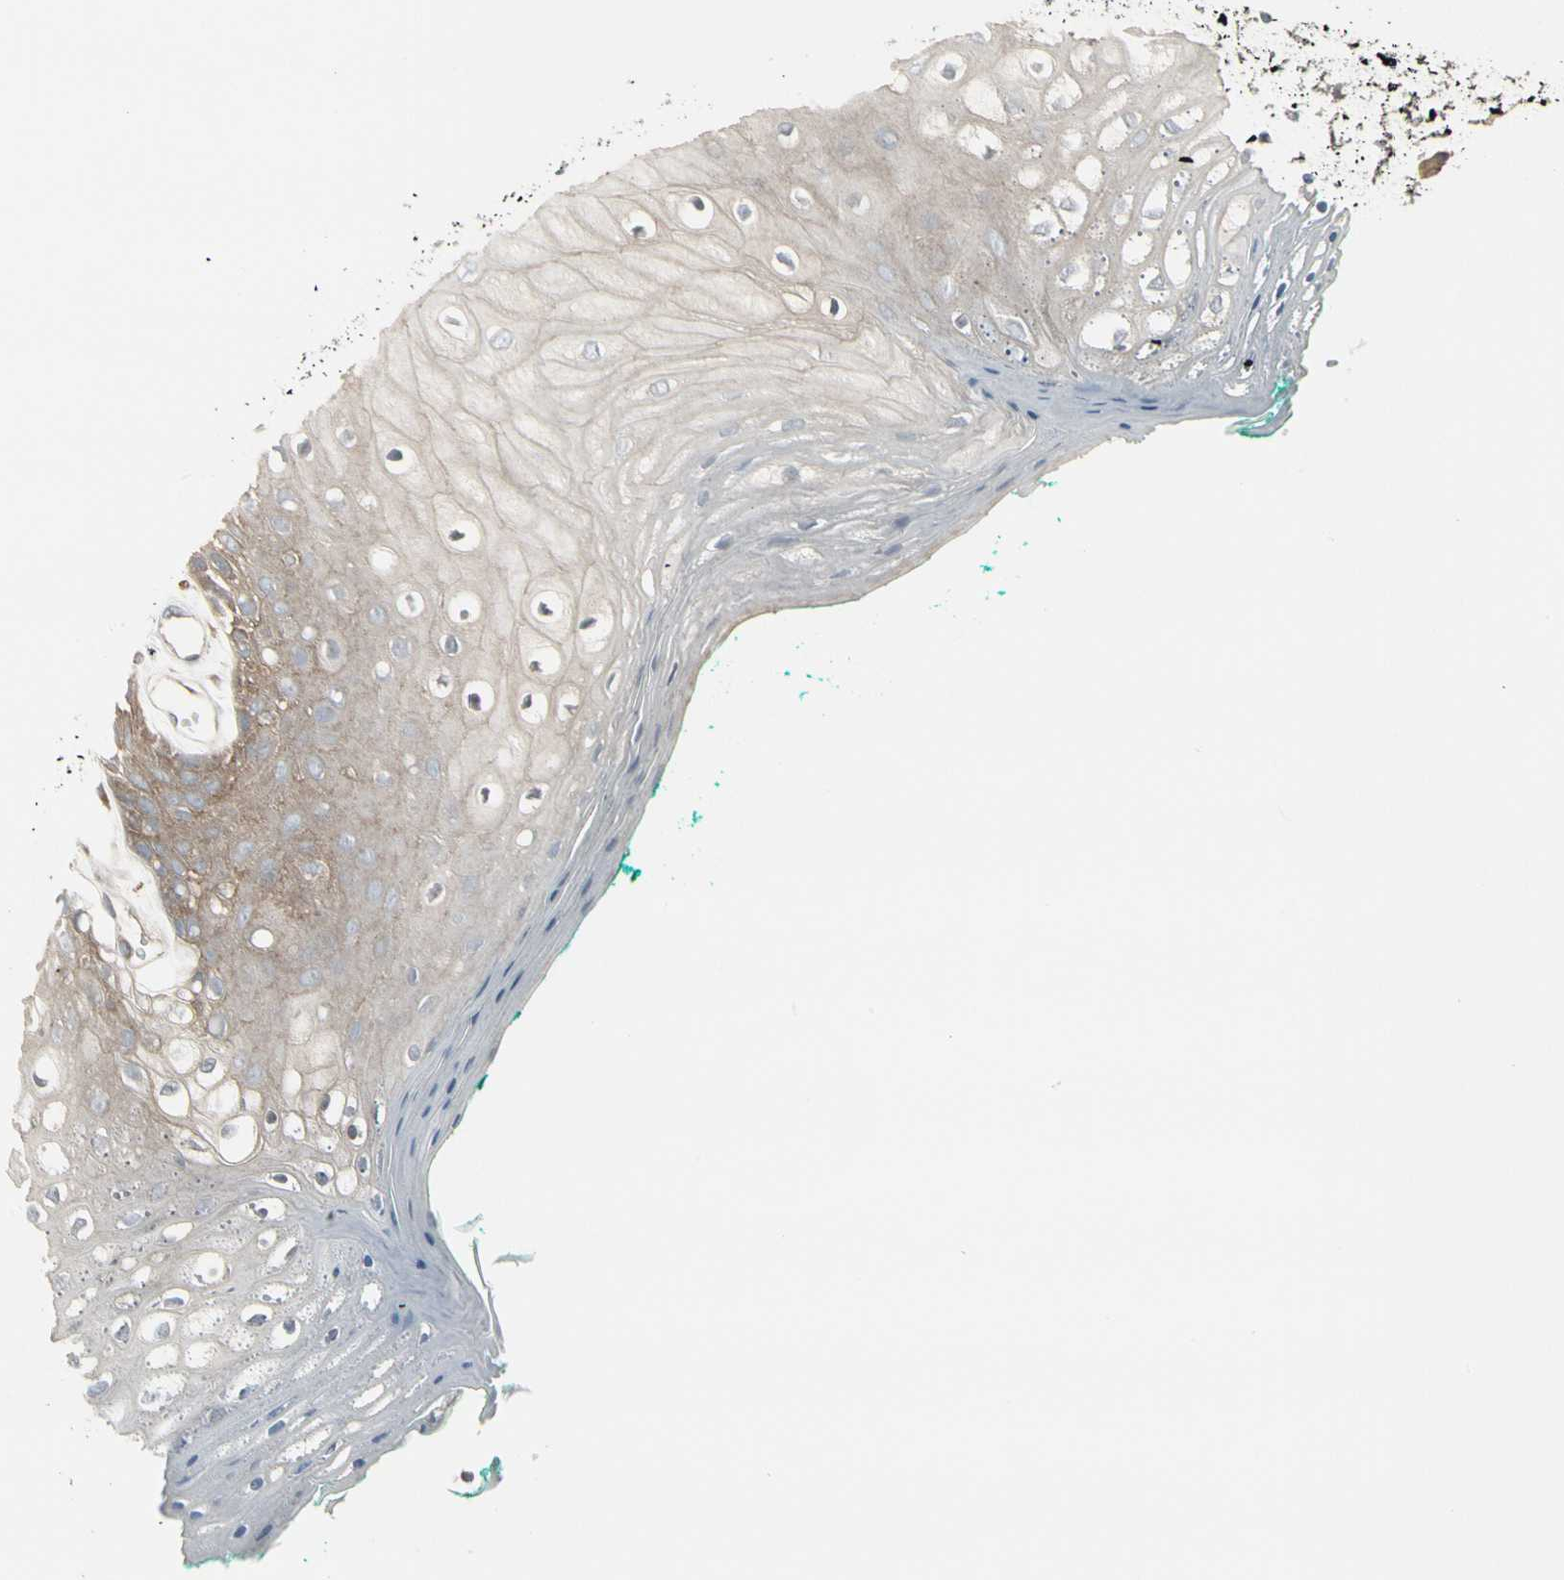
{"staining": {"intensity": "weak", "quantity": "25%-75%", "location": "cytoplasmic/membranous"}, "tissue": "oral mucosa", "cell_type": "Squamous epithelial cells", "image_type": "normal", "snomed": [{"axis": "morphology", "description": "Normal tissue, NOS"}, {"axis": "morphology", "description": "Squamous cell carcinoma, NOS"}, {"axis": "topography", "description": "Skeletal muscle"}, {"axis": "topography", "description": "Oral tissue"}, {"axis": "topography", "description": "Head-Neck"}], "caption": "Protein analysis of benign oral mucosa reveals weak cytoplasmic/membranous positivity in about 25%-75% of squamous epithelial cells.", "gene": "EPS15", "patient": {"sex": "female", "age": 84}}